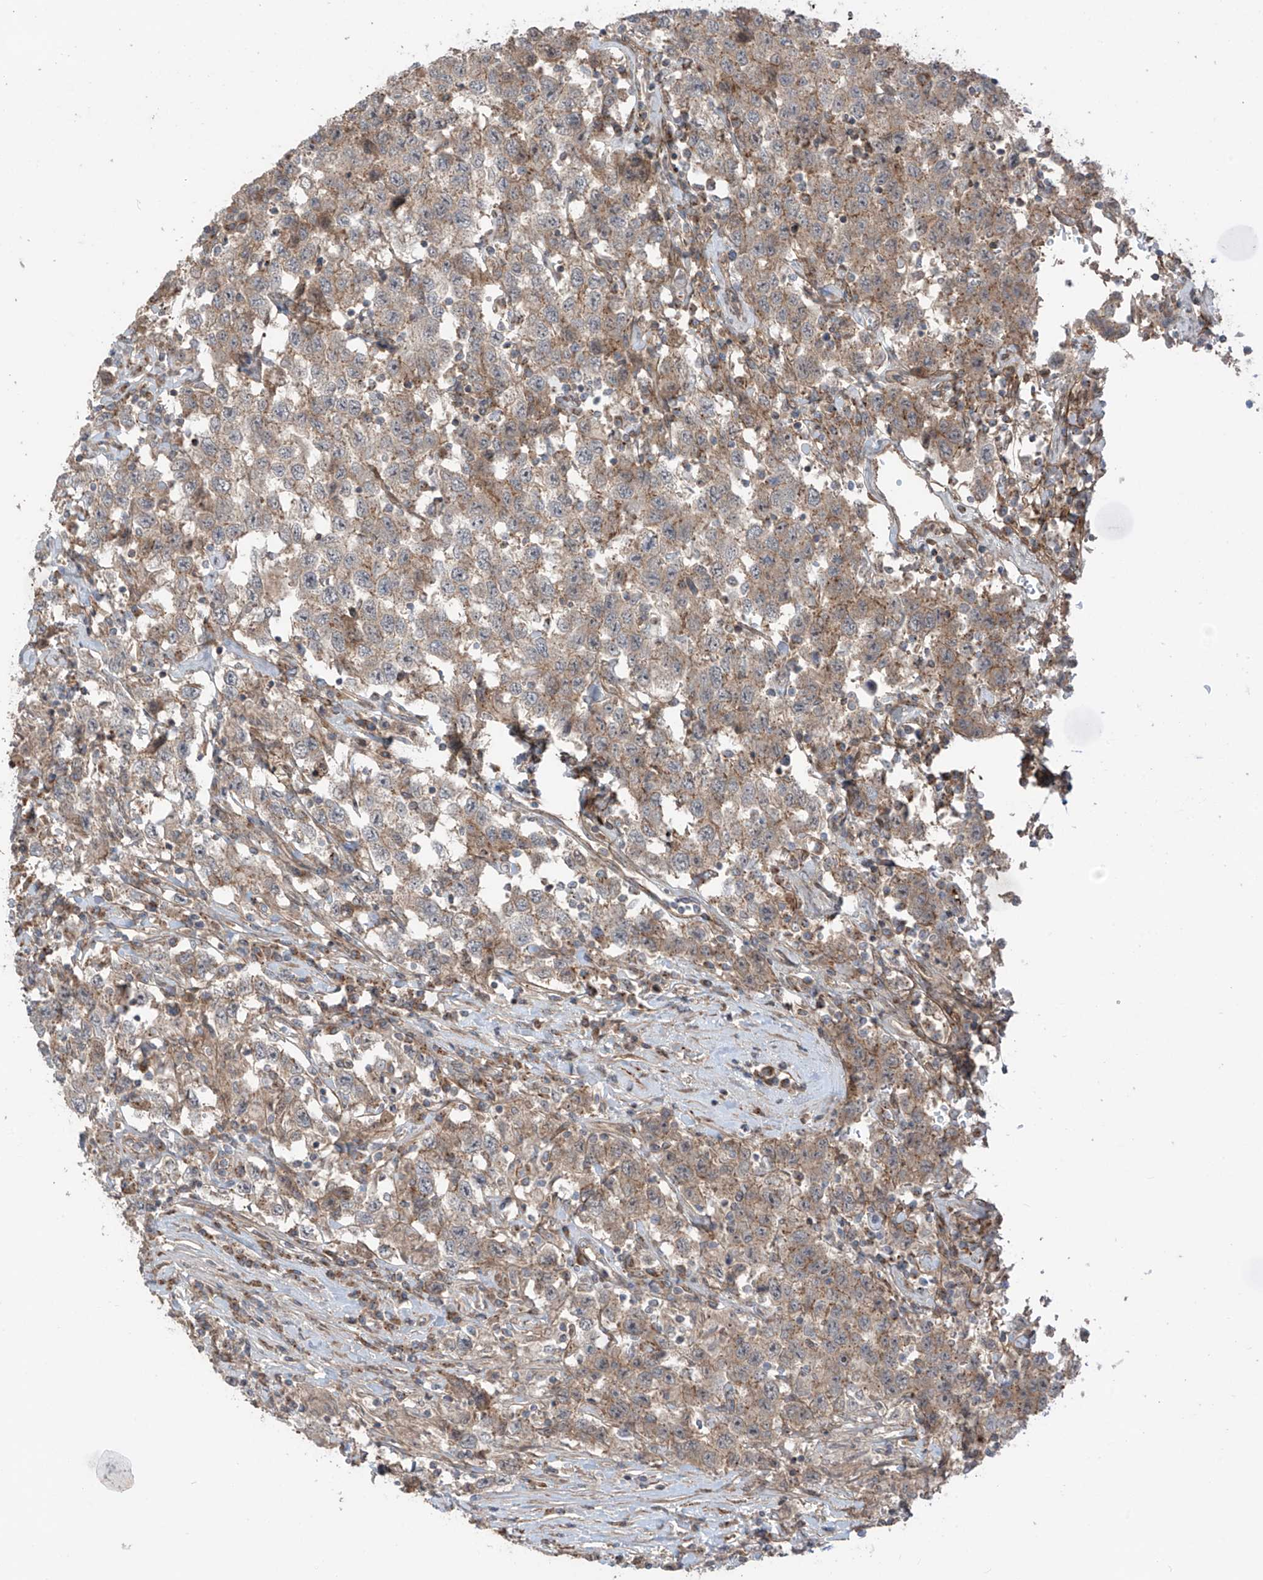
{"staining": {"intensity": "weak", "quantity": ">75%", "location": "cytoplasmic/membranous"}, "tissue": "testis cancer", "cell_type": "Tumor cells", "image_type": "cancer", "snomed": [{"axis": "morphology", "description": "Seminoma, NOS"}, {"axis": "topography", "description": "Testis"}], "caption": "Protein positivity by immunohistochemistry (IHC) shows weak cytoplasmic/membranous staining in approximately >75% of tumor cells in testis cancer (seminoma).", "gene": "LRRC74A", "patient": {"sex": "male", "age": 41}}